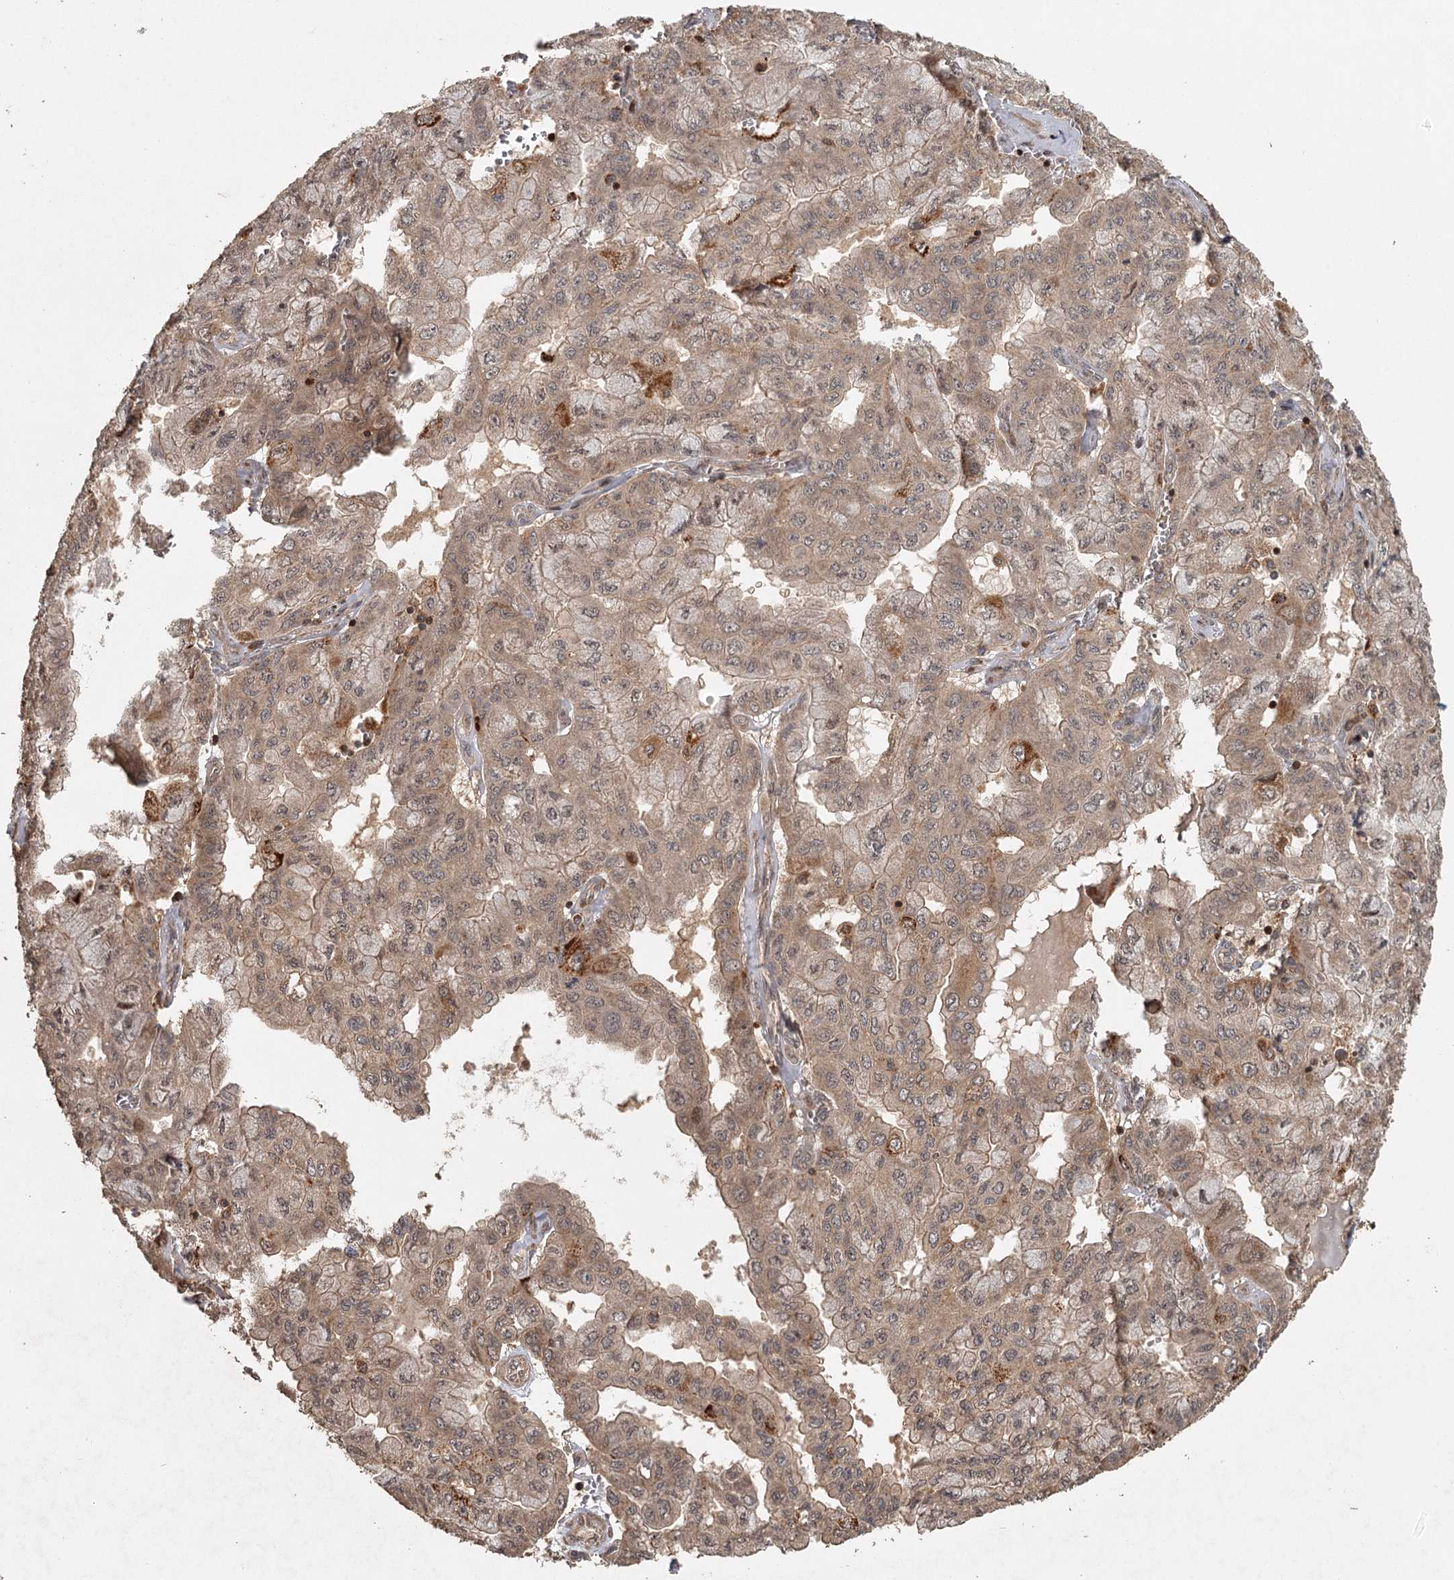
{"staining": {"intensity": "moderate", "quantity": "<25%", "location": "cytoplasmic/membranous"}, "tissue": "pancreatic cancer", "cell_type": "Tumor cells", "image_type": "cancer", "snomed": [{"axis": "morphology", "description": "Adenocarcinoma, NOS"}, {"axis": "topography", "description": "Pancreas"}], "caption": "Pancreatic adenocarcinoma tissue demonstrates moderate cytoplasmic/membranous positivity in about <25% of tumor cells Using DAB (3,3'-diaminobenzidine) (brown) and hematoxylin (blue) stains, captured at high magnification using brightfield microscopy.", "gene": "FAXC", "patient": {"sex": "male", "age": 51}}